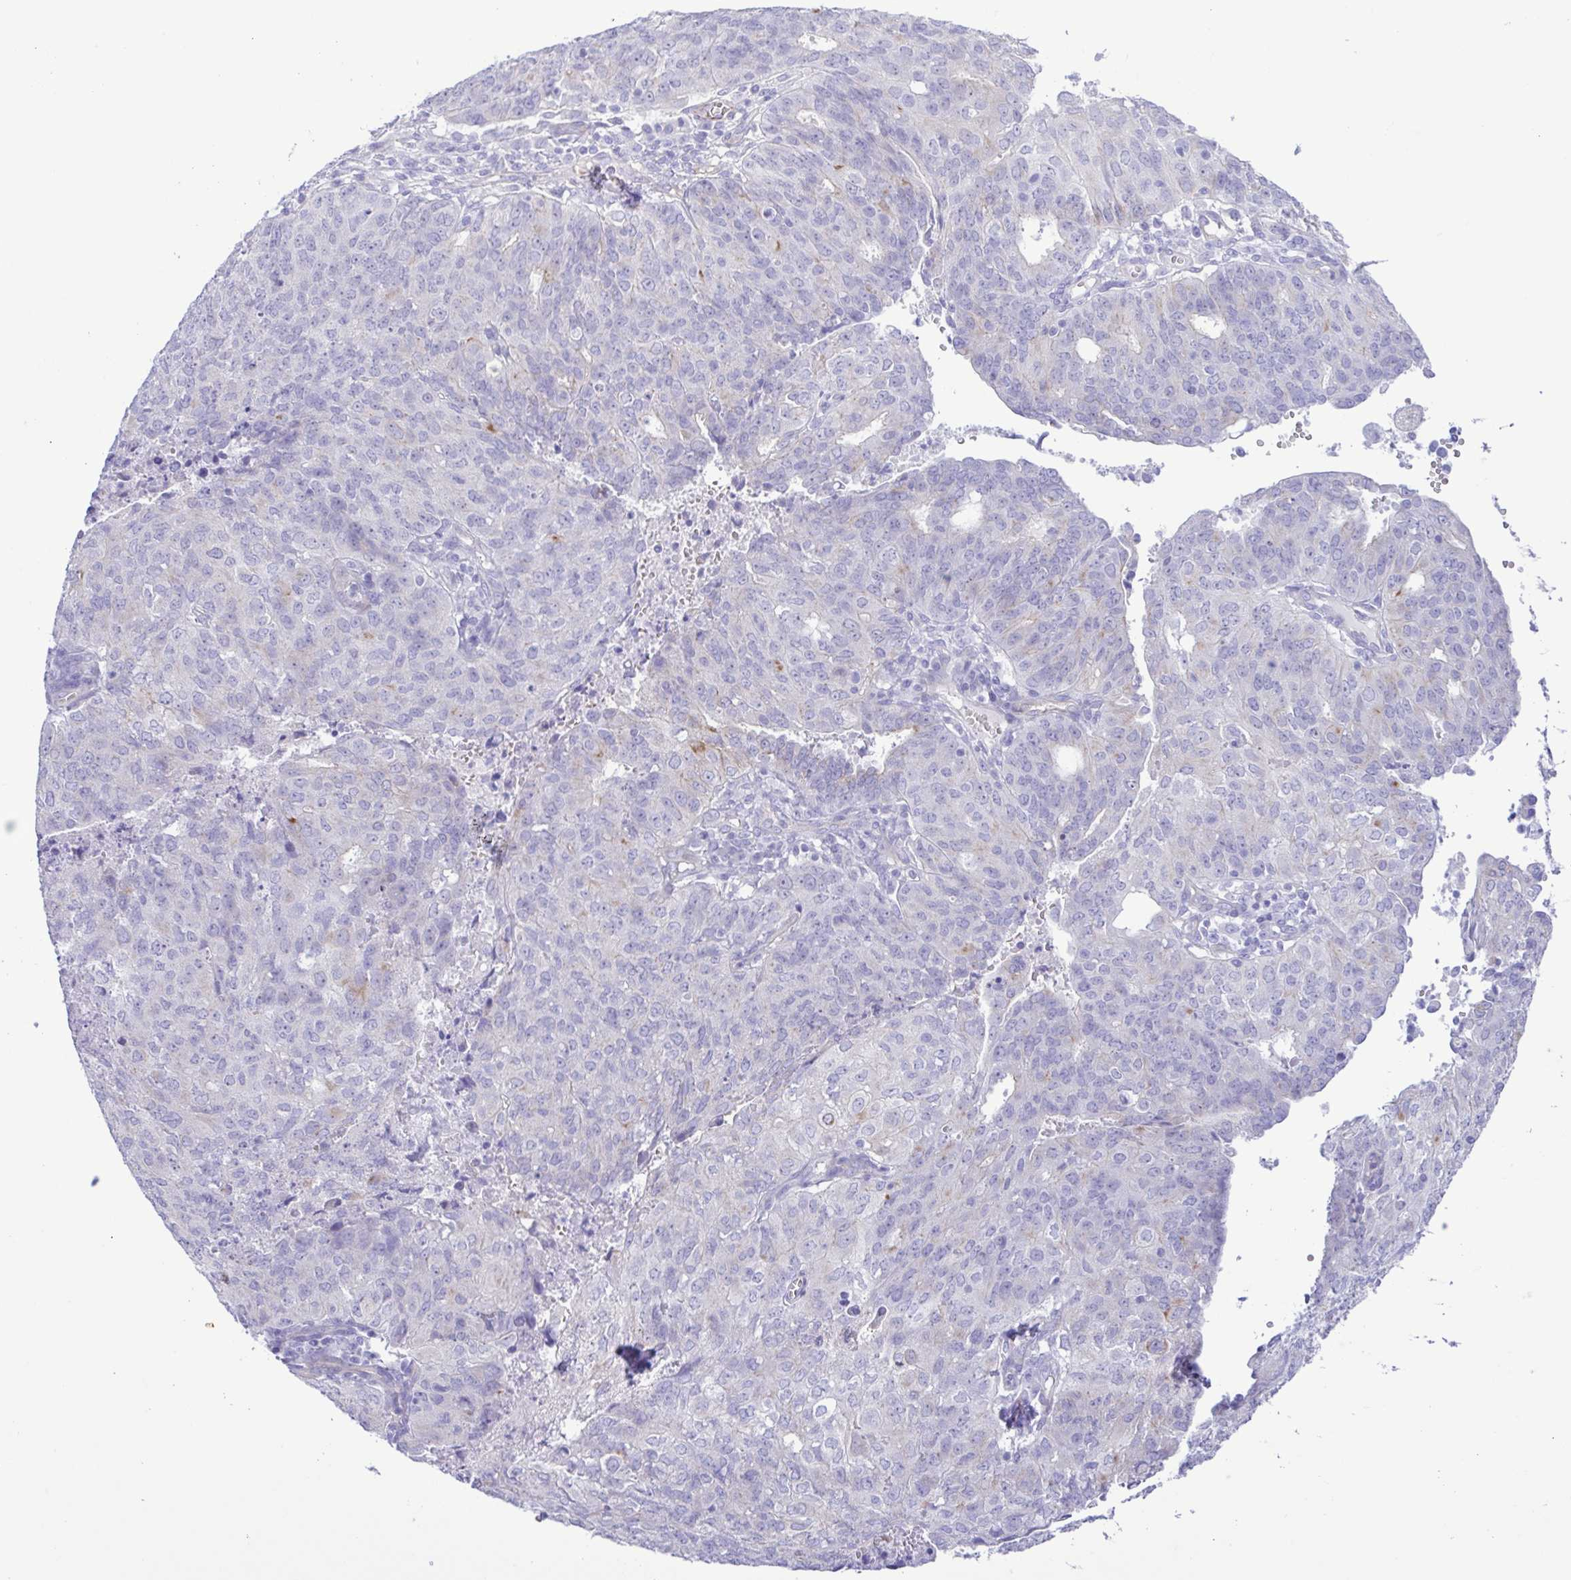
{"staining": {"intensity": "negative", "quantity": "none", "location": "none"}, "tissue": "endometrial cancer", "cell_type": "Tumor cells", "image_type": "cancer", "snomed": [{"axis": "morphology", "description": "Adenocarcinoma, NOS"}, {"axis": "topography", "description": "Endometrium"}], "caption": "Immunohistochemistry micrograph of endometrial cancer (adenocarcinoma) stained for a protein (brown), which reveals no expression in tumor cells.", "gene": "CYP11A1", "patient": {"sex": "female", "age": 82}}